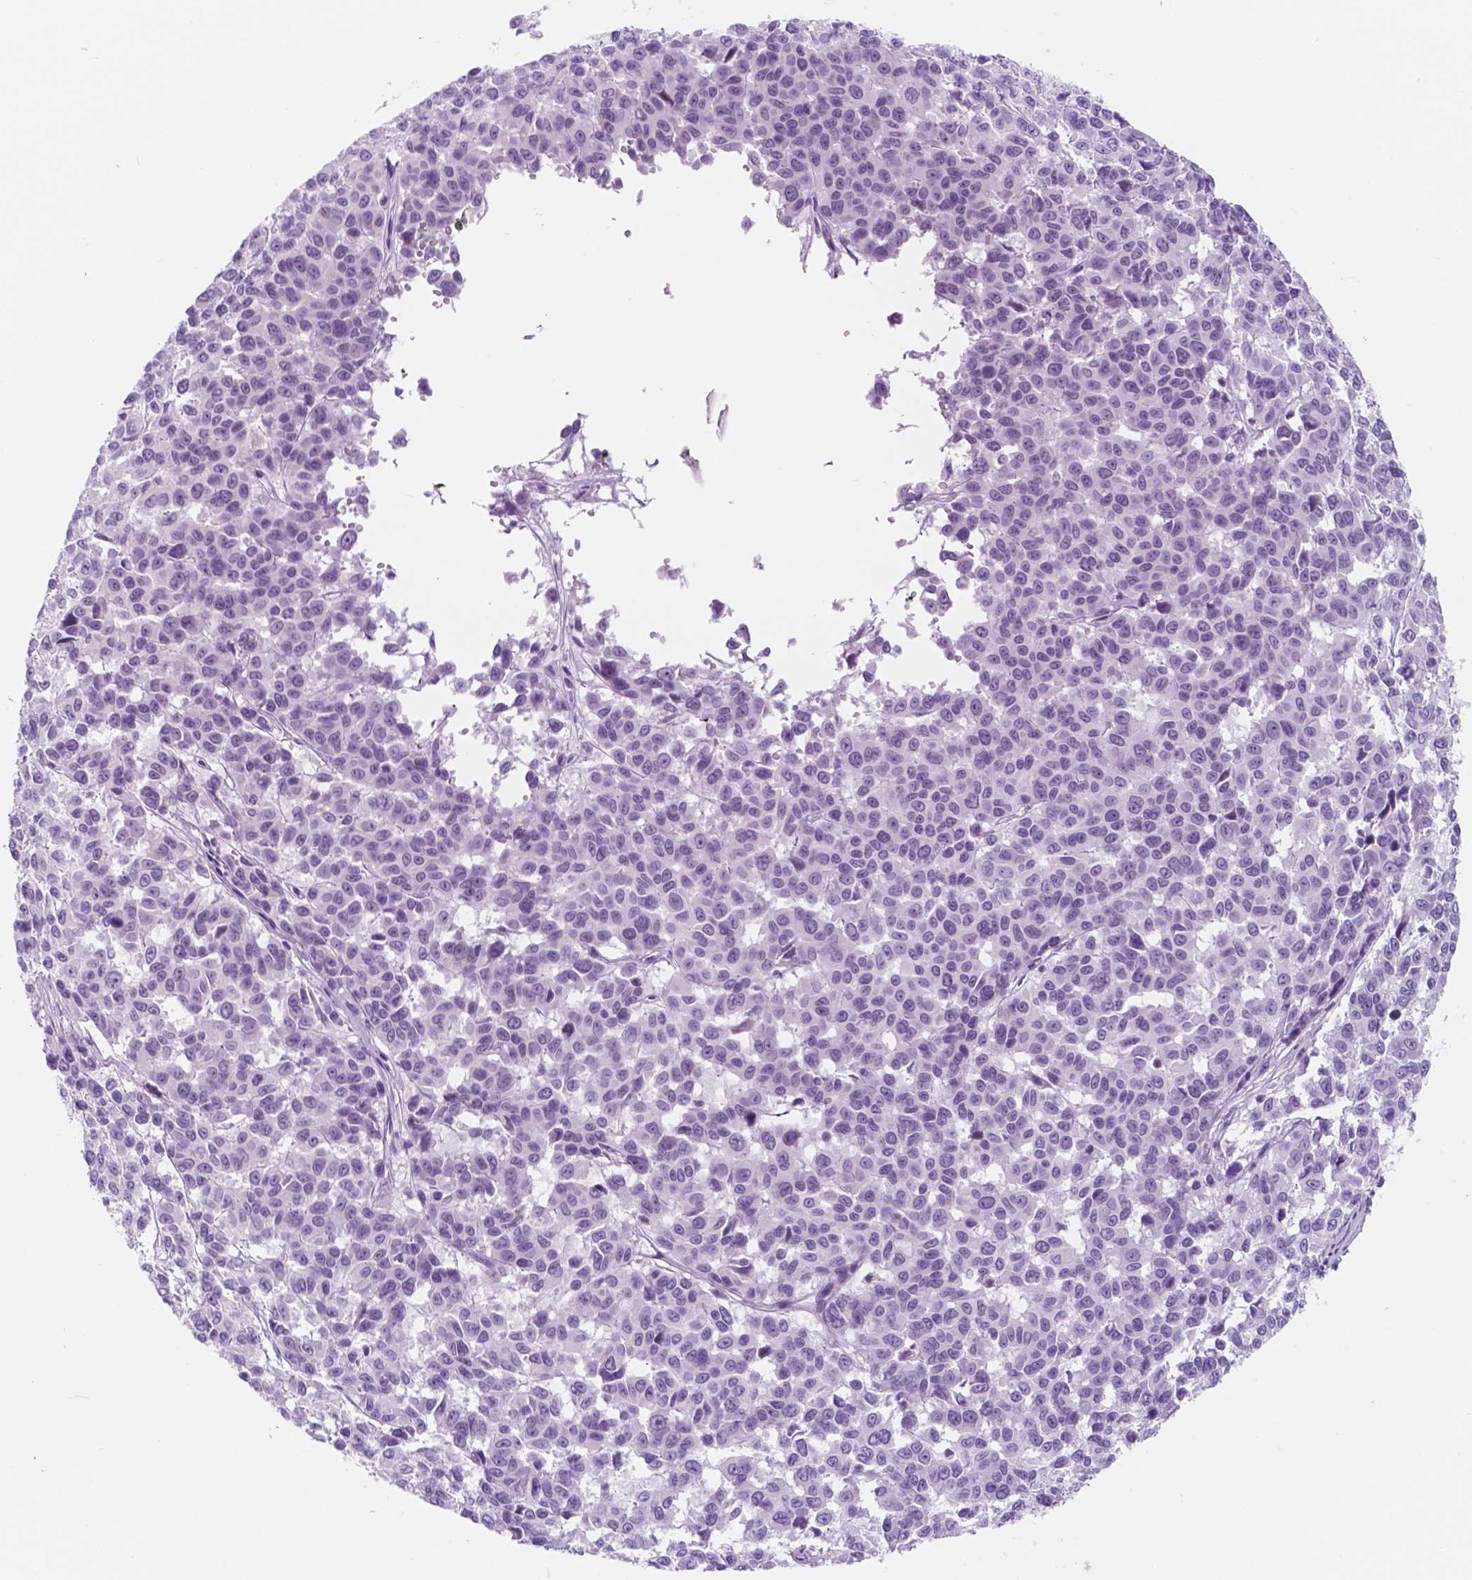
{"staining": {"intensity": "negative", "quantity": "none", "location": "none"}, "tissue": "melanoma", "cell_type": "Tumor cells", "image_type": "cancer", "snomed": [{"axis": "morphology", "description": "Malignant melanoma, NOS"}, {"axis": "topography", "description": "Skin"}], "caption": "Immunohistochemical staining of melanoma demonstrates no significant positivity in tumor cells. (Brightfield microscopy of DAB immunohistochemistry (IHC) at high magnification).", "gene": "CUZD1", "patient": {"sex": "female", "age": 66}}